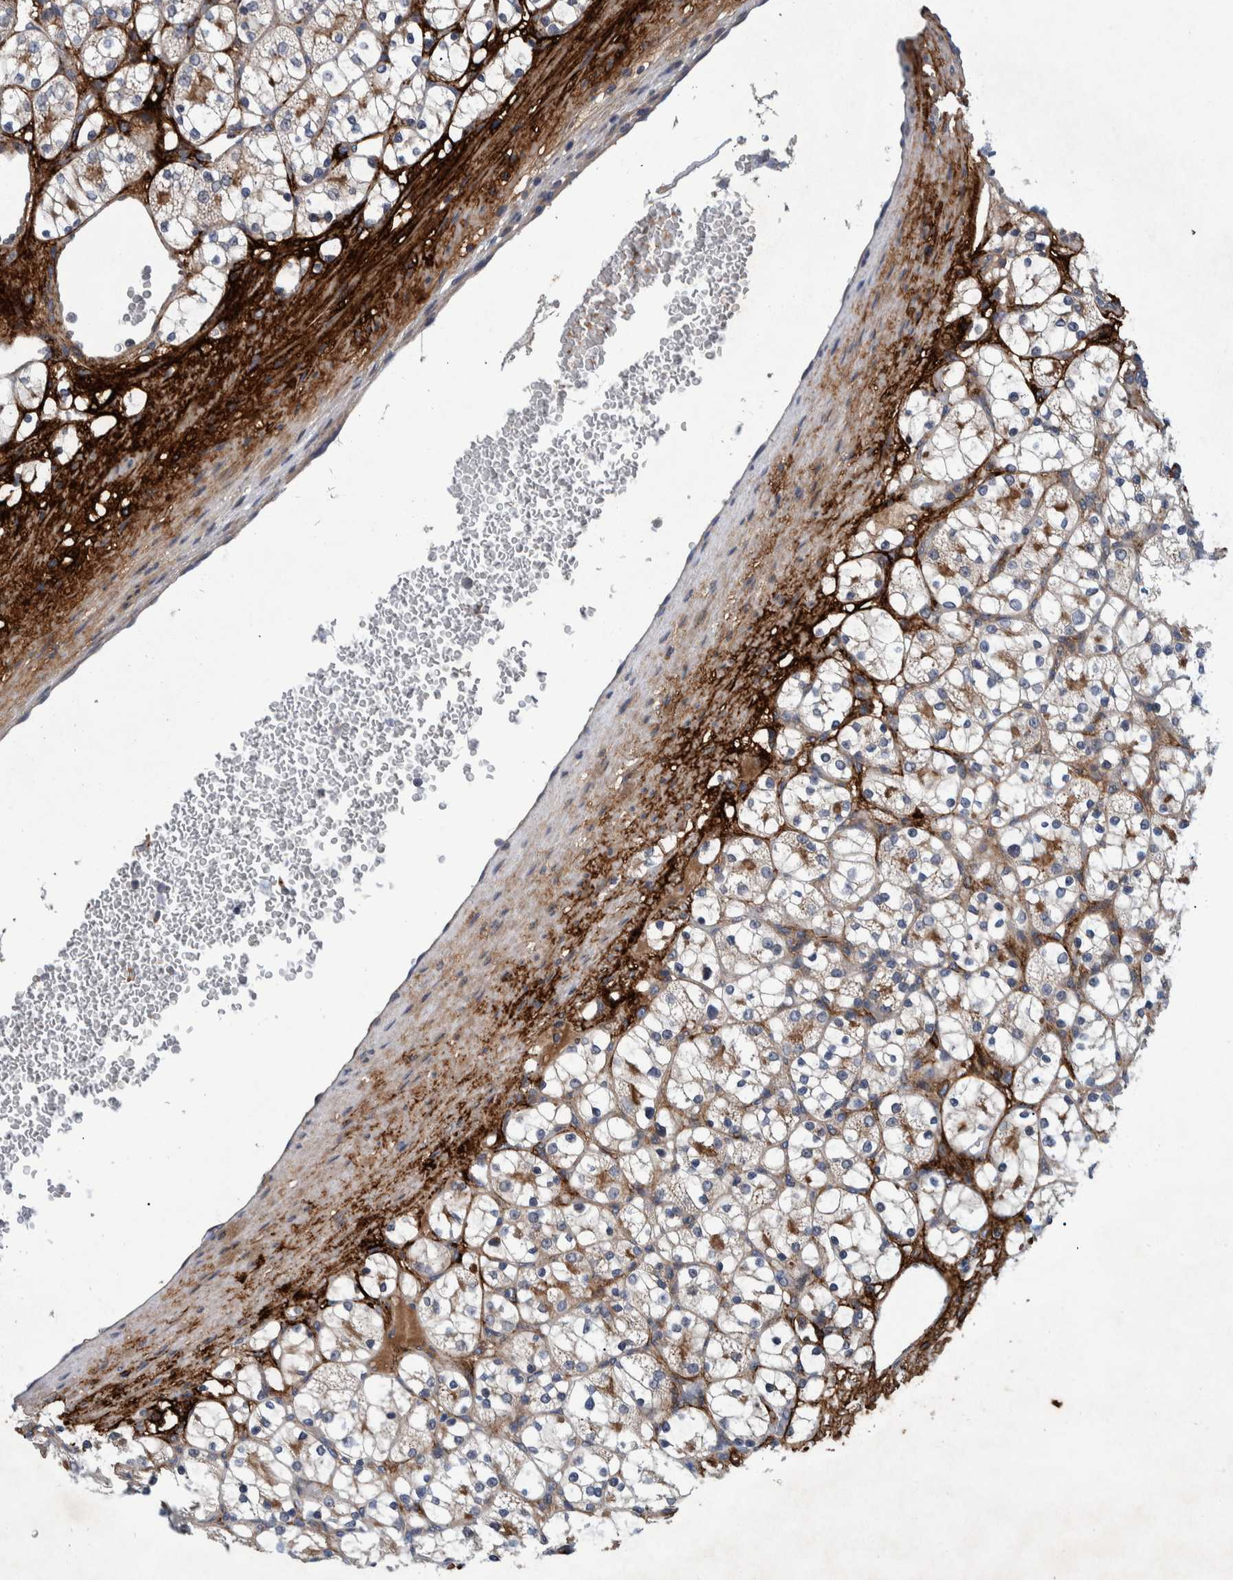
{"staining": {"intensity": "weak", "quantity": "<25%", "location": "cytoplasmic/membranous"}, "tissue": "renal cancer", "cell_type": "Tumor cells", "image_type": "cancer", "snomed": [{"axis": "morphology", "description": "Adenocarcinoma, NOS"}, {"axis": "topography", "description": "Kidney"}], "caption": "Photomicrograph shows no significant protein expression in tumor cells of adenocarcinoma (renal).", "gene": "ITIH3", "patient": {"sex": "female", "age": 69}}